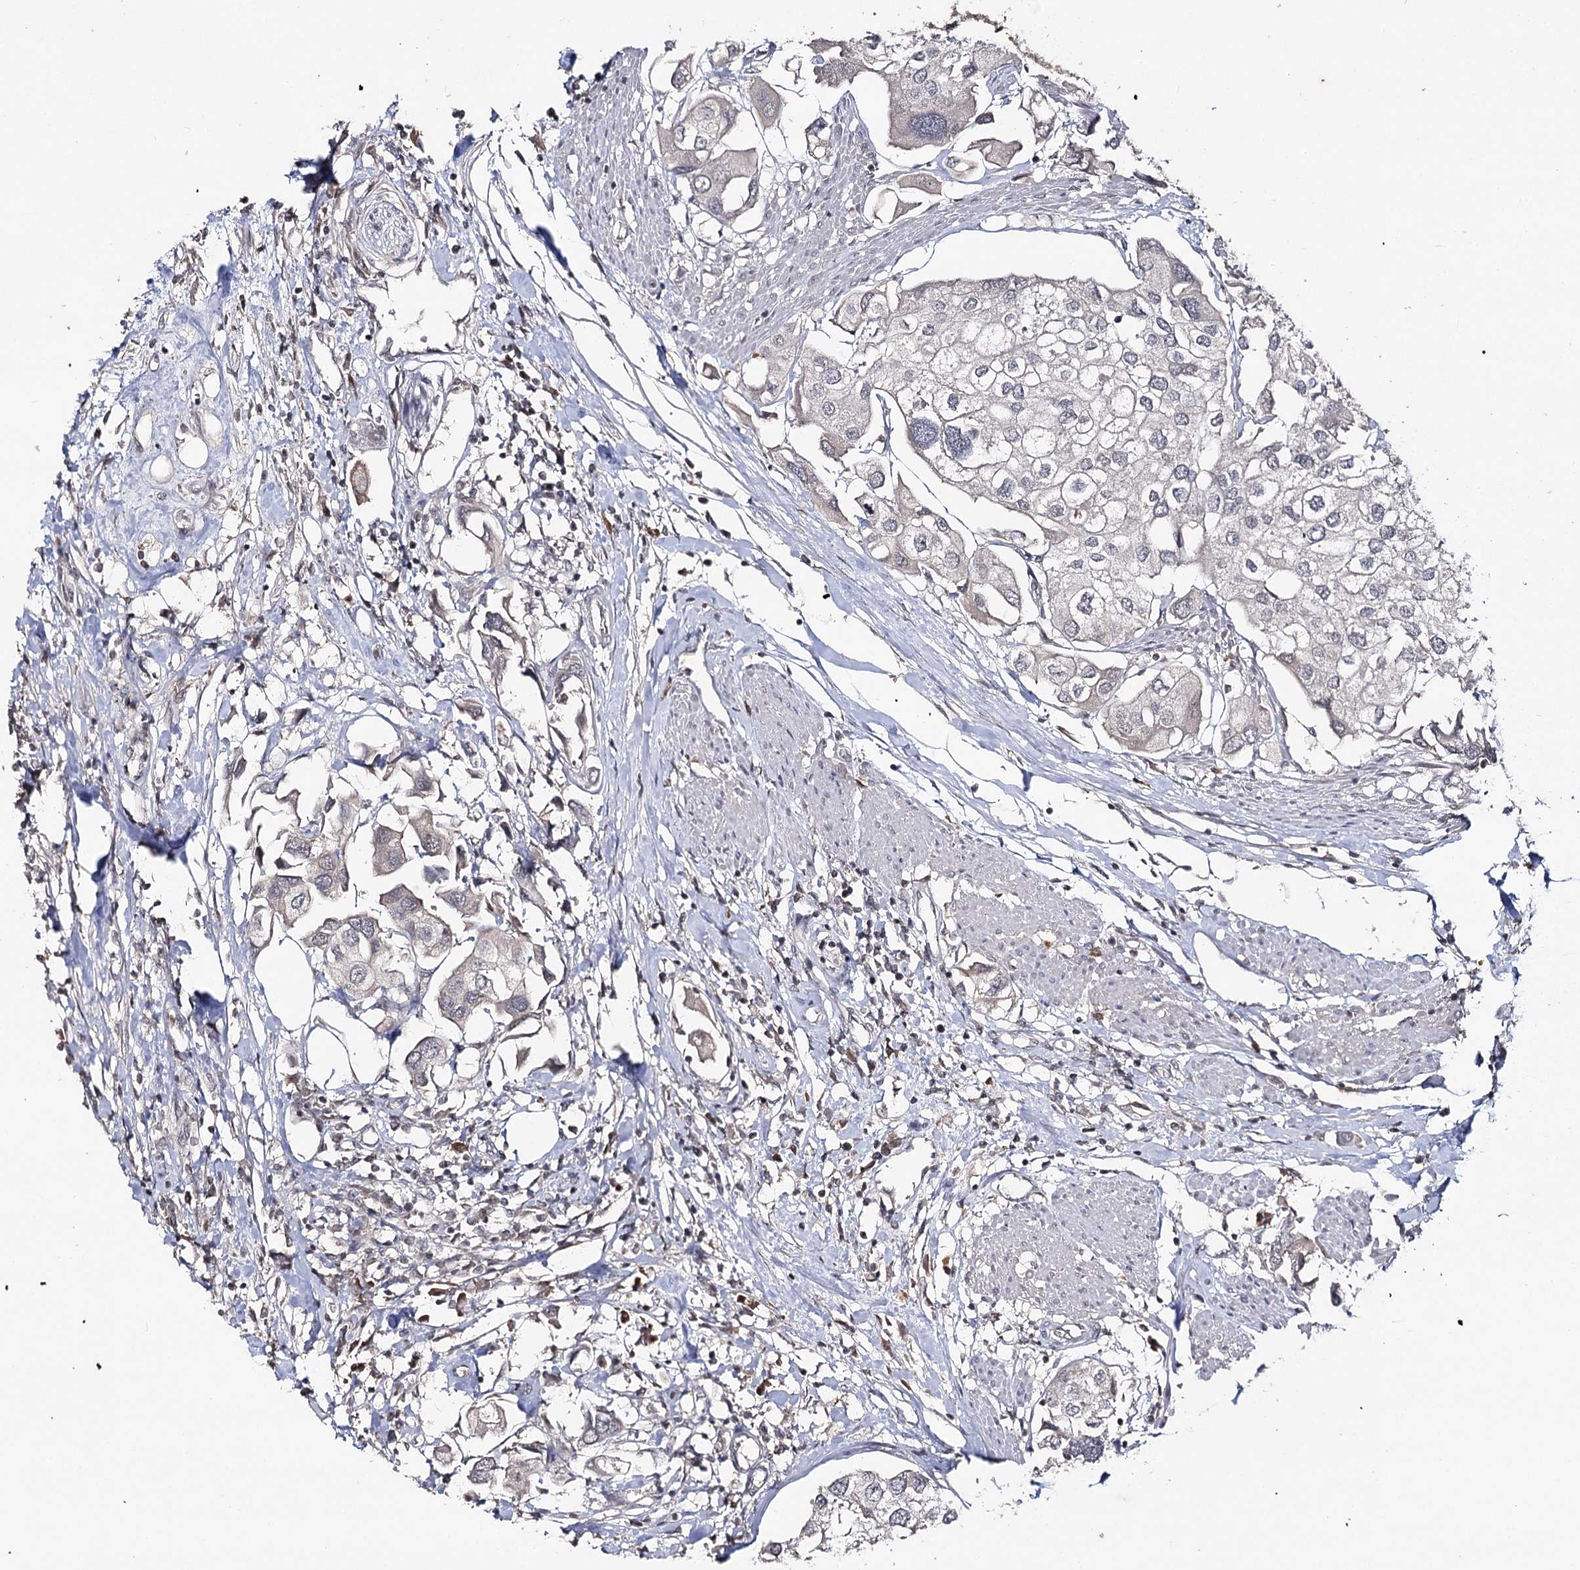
{"staining": {"intensity": "negative", "quantity": "none", "location": "none"}, "tissue": "urothelial cancer", "cell_type": "Tumor cells", "image_type": "cancer", "snomed": [{"axis": "morphology", "description": "Urothelial carcinoma, High grade"}, {"axis": "topography", "description": "Urinary bladder"}], "caption": "The micrograph shows no significant staining in tumor cells of high-grade urothelial carcinoma. (DAB IHC visualized using brightfield microscopy, high magnification).", "gene": "SYNGR3", "patient": {"sex": "male", "age": 64}}